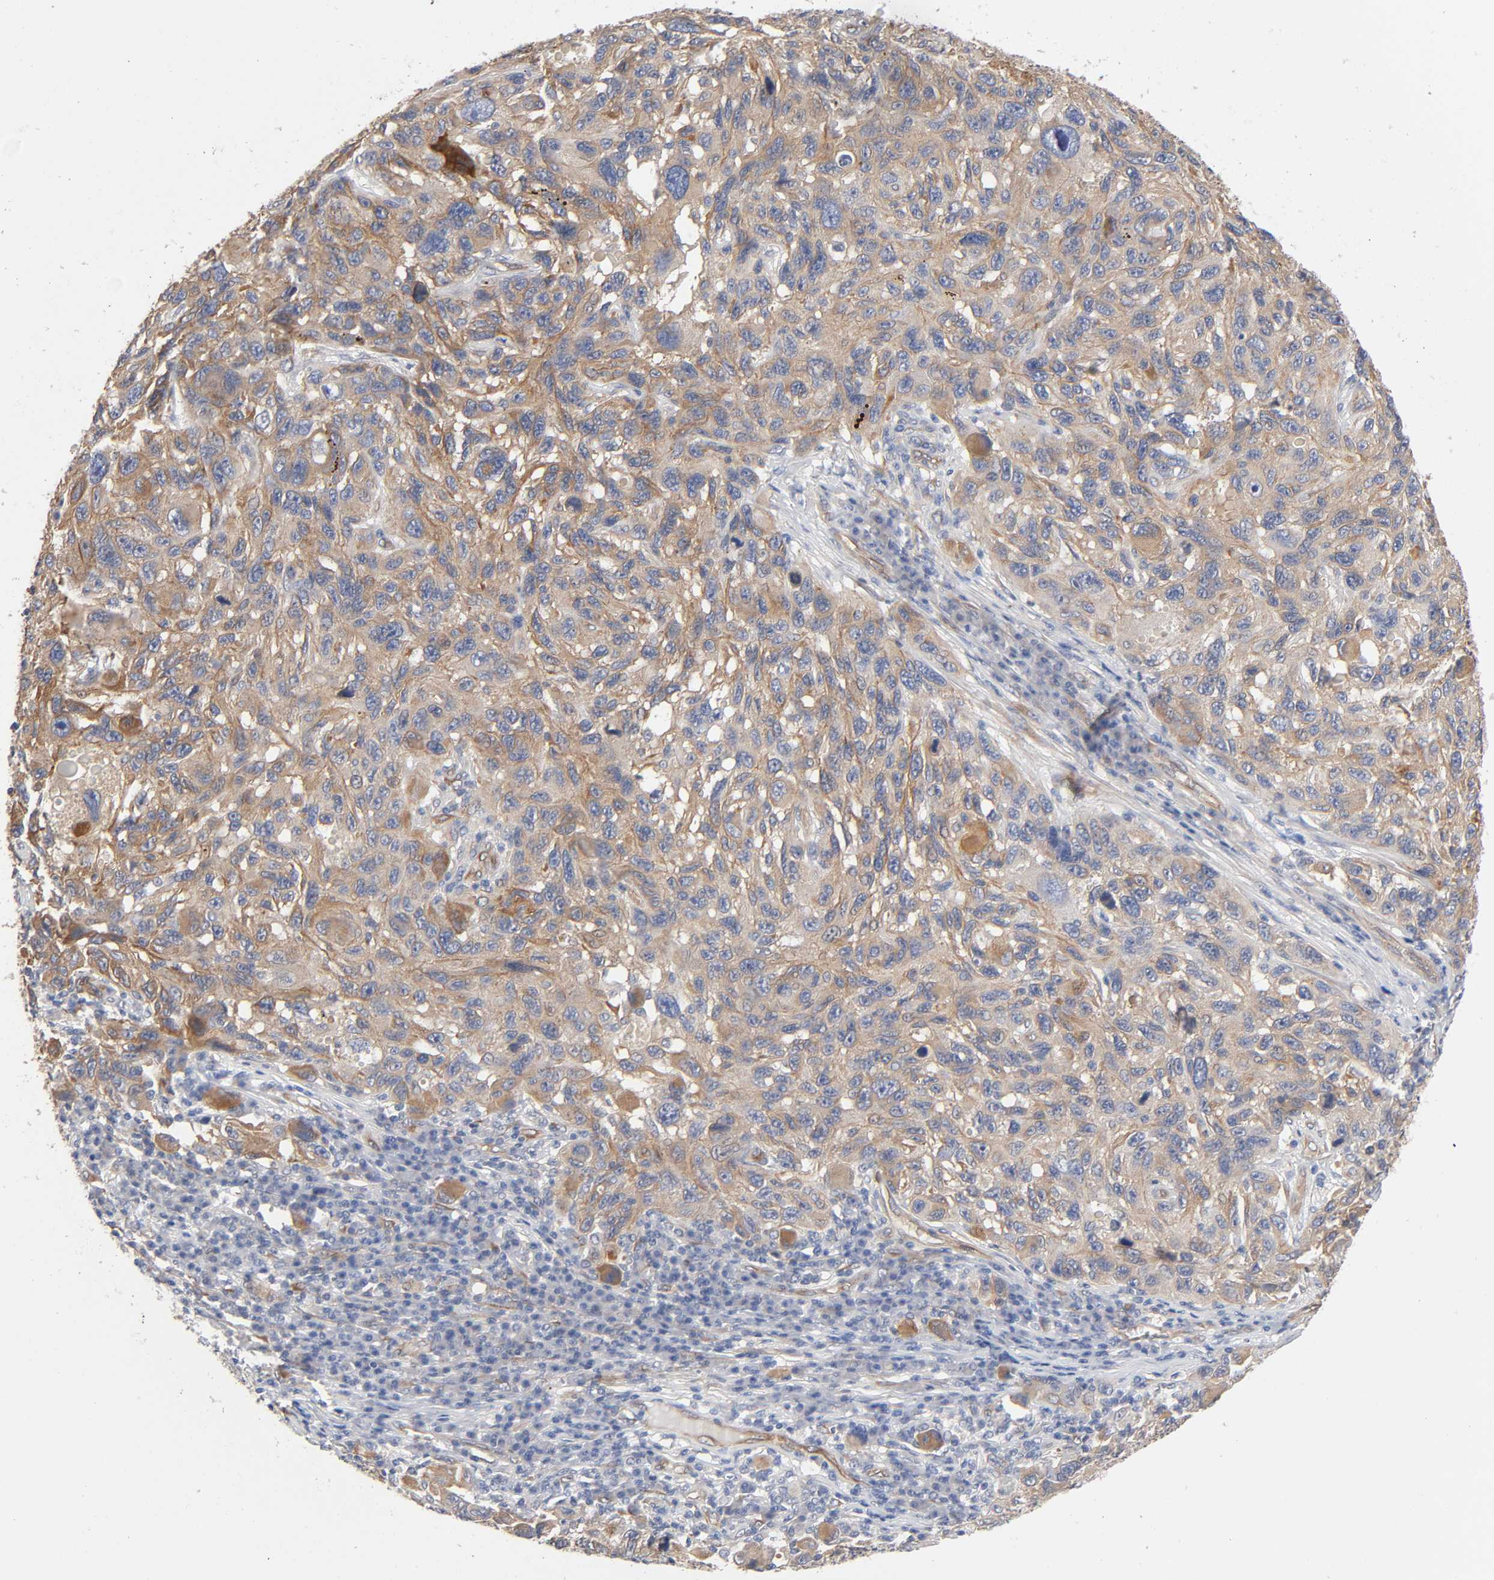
{"staining": {"intensity": "moderate", "quantity": ">75%", "location": "cytoplasmic/membranous"}, "tissue": "melanoma", "cell_type": "Tumor cells", "image_type": "cancer", "snomed": [{"axis": "morphology", "description": "Malignant melanoma, NOS"}, {"axis": "topography", "description": "Skin"}], "caption": "Immunohistochemical staining of malignant melanoma reveals moderate cytoplasmic/membranous protein staining in approximately >75% of tumor cells. (Stains: DAB in brown, nuclei in blue, Microscopy: brightfield microscopy at high magnification).", "gene": "RAB13", "patient": {"sex": "male", "age": 53}}